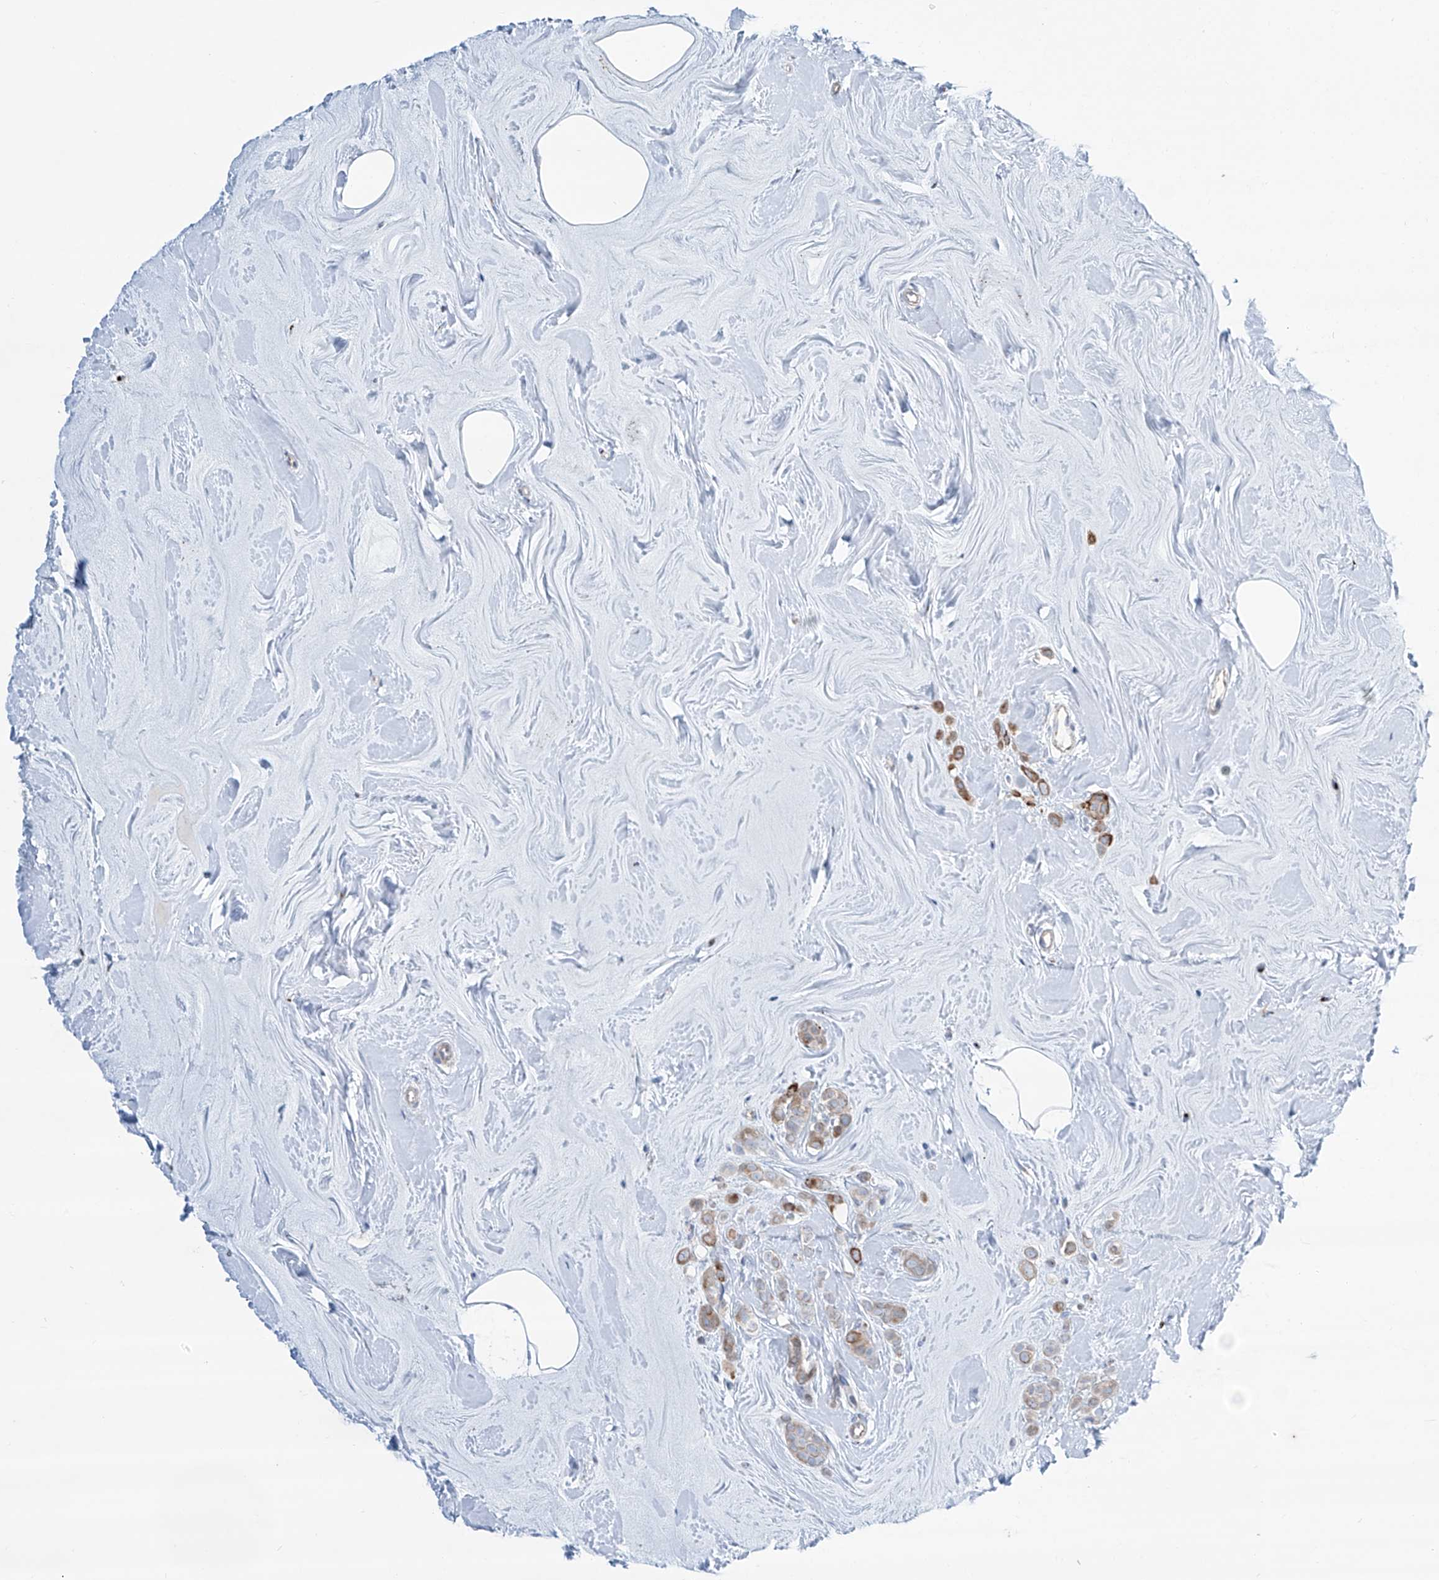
{"staining": {"intensity": "moderate", "quantity": "25%-75%", "location": "cytoplasmic/membranous"}, "tissue": "breast cancer", "cell_type": "Tumor cells", "image_type": "cancer", "snomed": [{"axis": "morphology", "description": "Lobular carcinoma"}, {"axis": "topography", "description": "Breast"}], "caption": "This image demonstrates immunohistochemistry (IHC) staining of breast lobular carcinoma, with medium moderate cytoplasmic/membranous positivity in about 25%-75% of tumor cells.", "gene": "CDH5", "patient": {"sex": "female", "age": 47}}